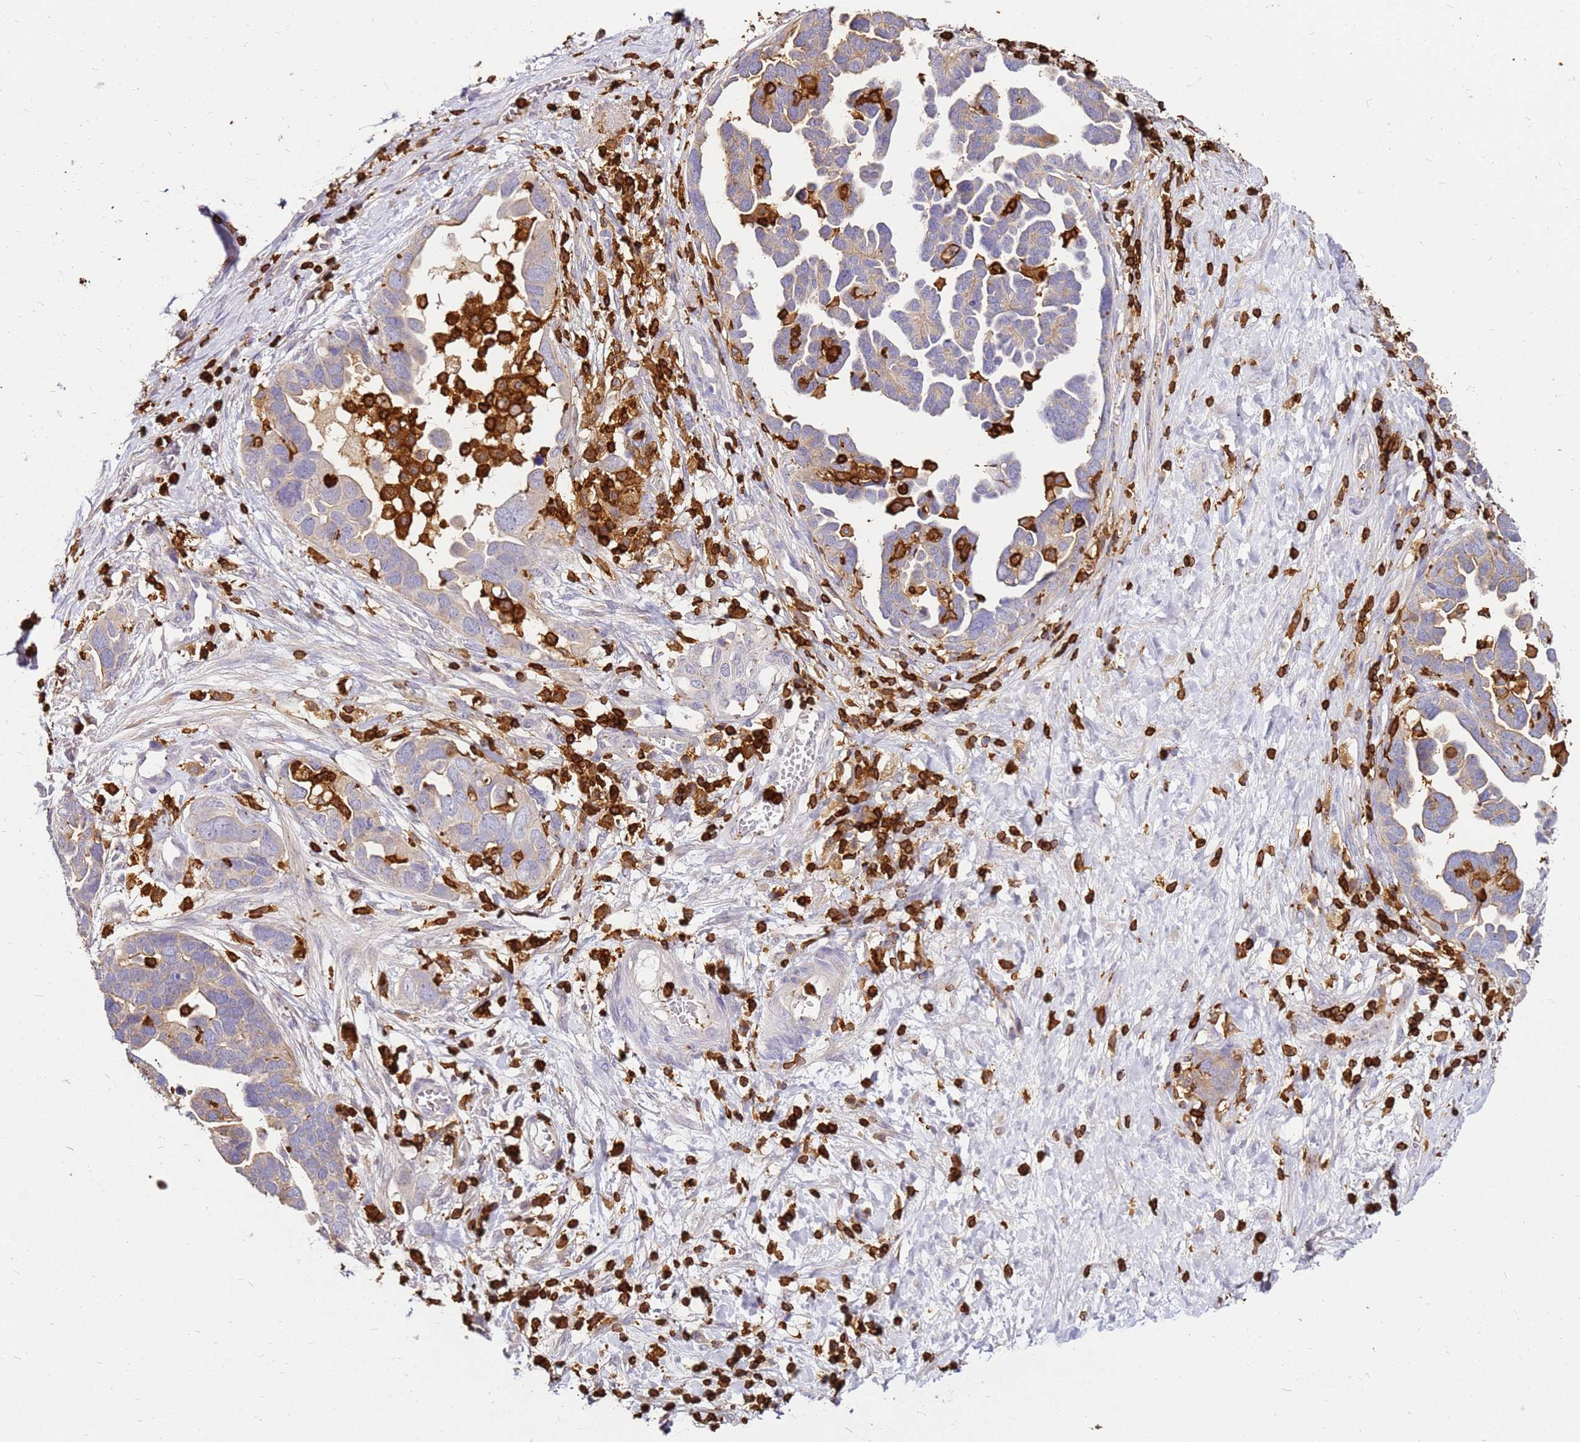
{"staining": {"intensity": "negative", "quantity": "none", "location": "none"}, "tissue": "ovarian cancer", "cell_type": "Tumor cells", "image_type": "cancer", "snomed": [{"axis": "morphology", "description": "Cystadenocarcinoma, serous, NOS"}, {"axis": "topography", "description": "Ovary"}], "caption": "An immunohistochemistry histopathology image of ovarian serous cystadenocarcinoma is shown. There is no staining in tumor cells of ovarian serous cystadenocarcinoma. (Brightfield microscopy of DAB immunohistochemistry at high magnification).", "gene": "CORO1A", "patient": {"sex": "female", "age": 54}}